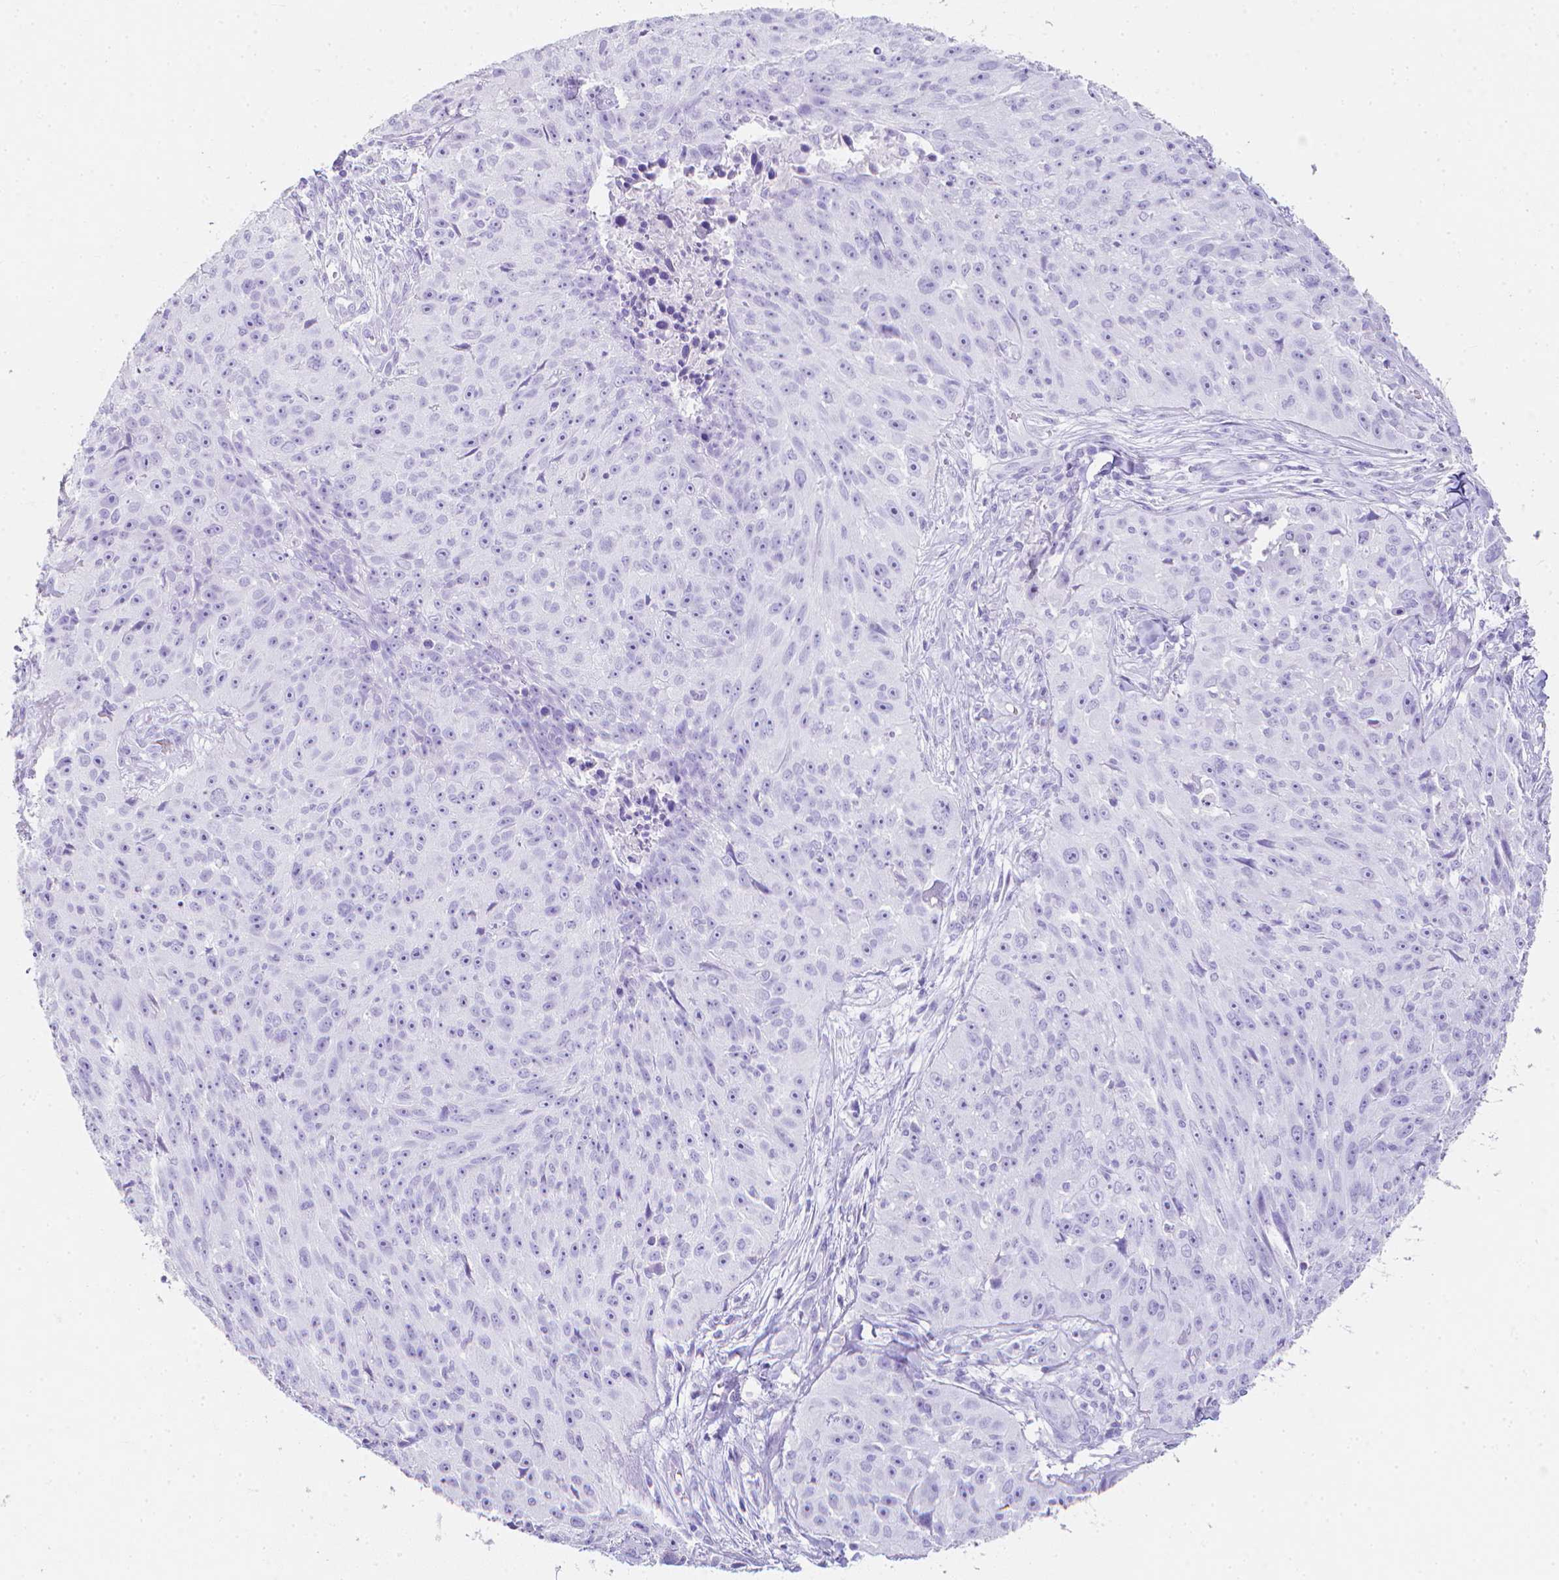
{"staining": {"intensity": "negative", "quantity": "none", "location": "none"}, "tissue": "skin cancer", "cell_type": "Tumor cells", "image_type": "cancer", "snomed": [{"axis": "morphology", "description": "Squamous cell carcinoma, NOS"}, {"axis": "topography", "description": "Skin"}], "caption": "Immunohistochemistry of skin cancer shows no expression in tumor cells.", "gene": "LGALS4", "patient": {"sex": "female", "age": 87}}